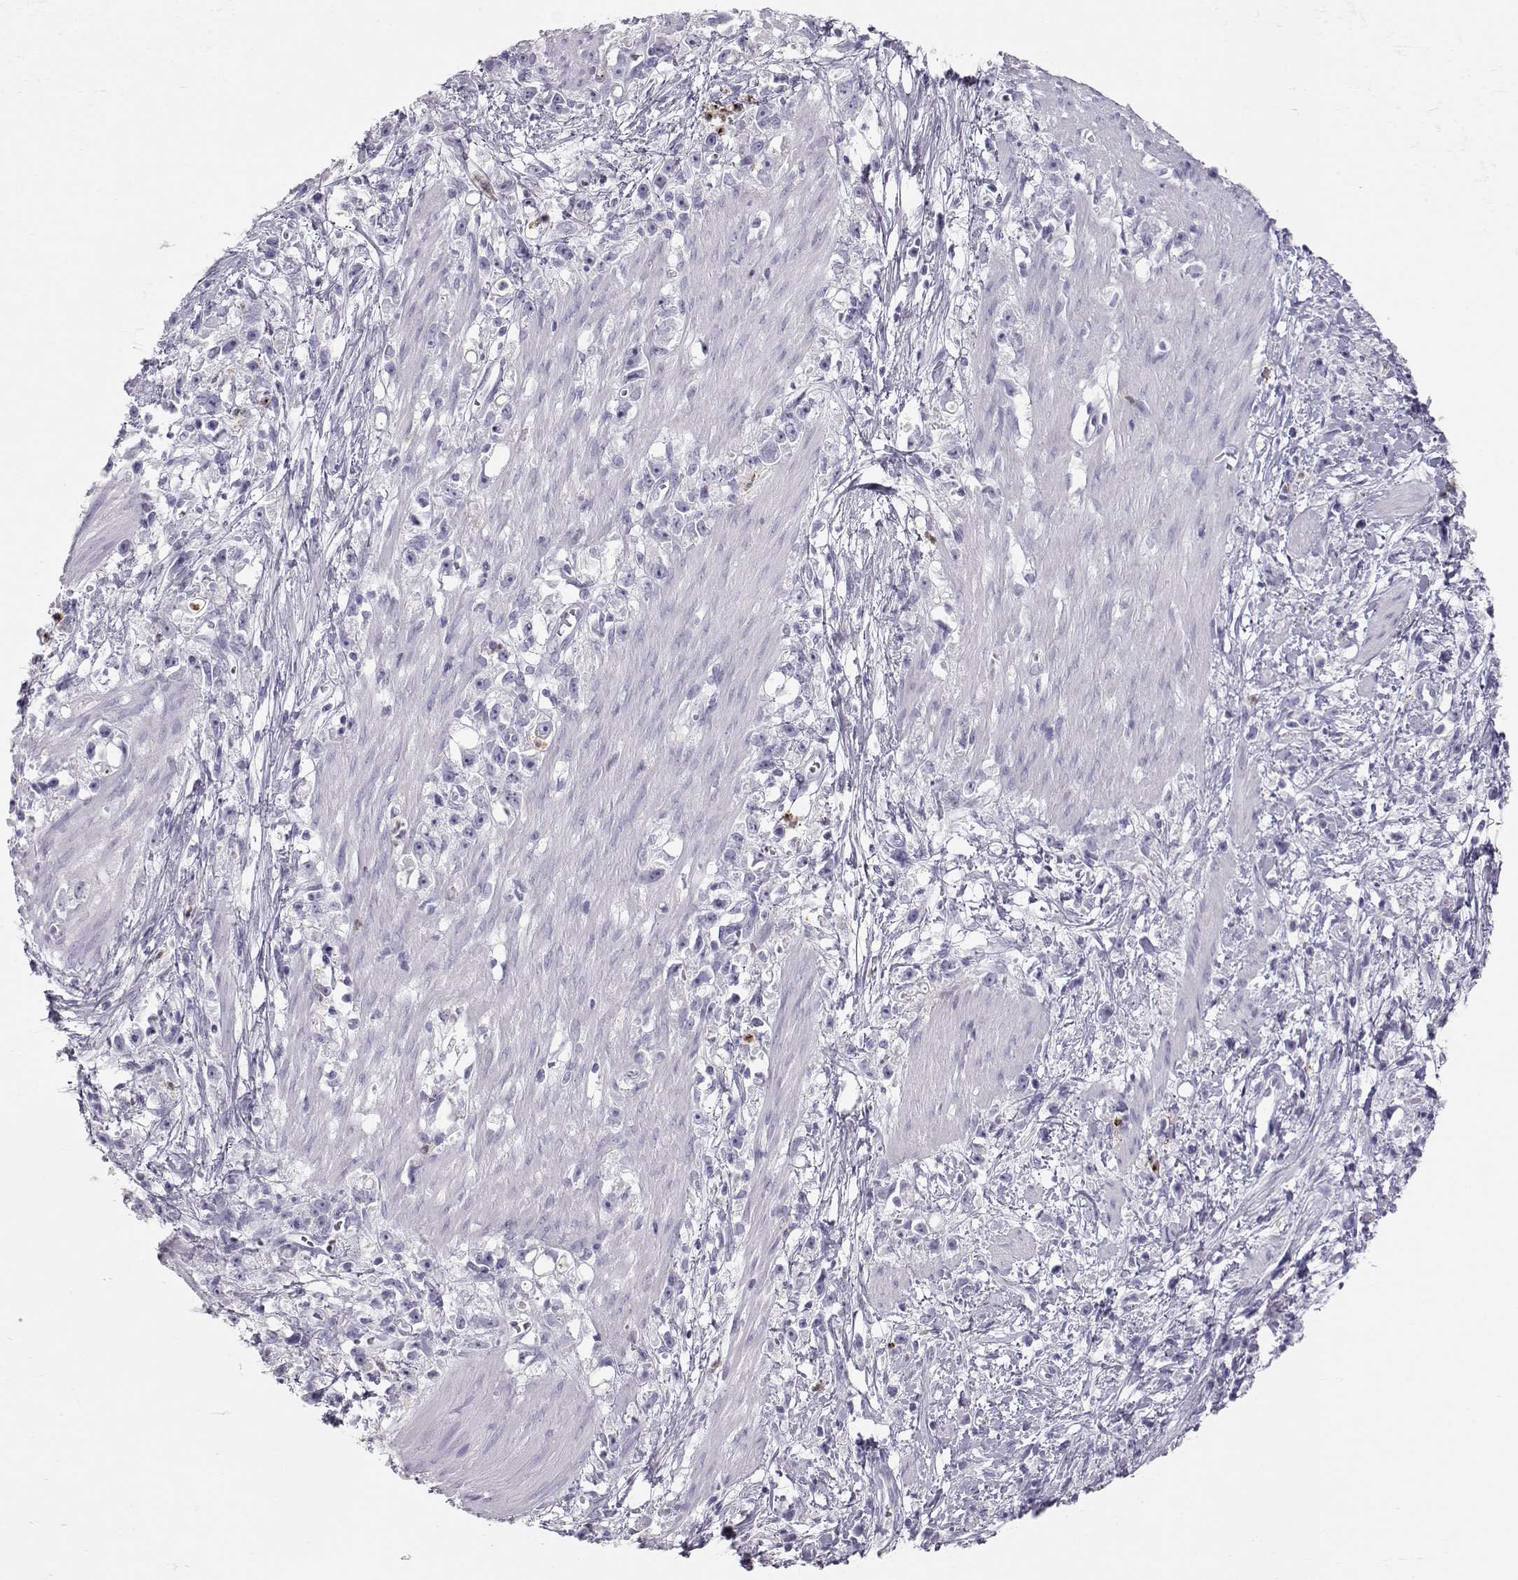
{"staining": {"intensity": "negative", "quantity": "none", "location": "none"}, "tissue": "stomach cancer", "cell_type": "Tumor cells", "image_type": "cancer", "snomed": [{"axis": "morphology", "description": "Adenocarcinoma, NOS"}, {"axis": "topography", "description": "Stomach"}], "caption": "Tumor cells are negative for brown protein staining in stomach cancer (adenocarcinoma).", "gene": "MIP", "patient": {"sex": "female", "age": 59}}